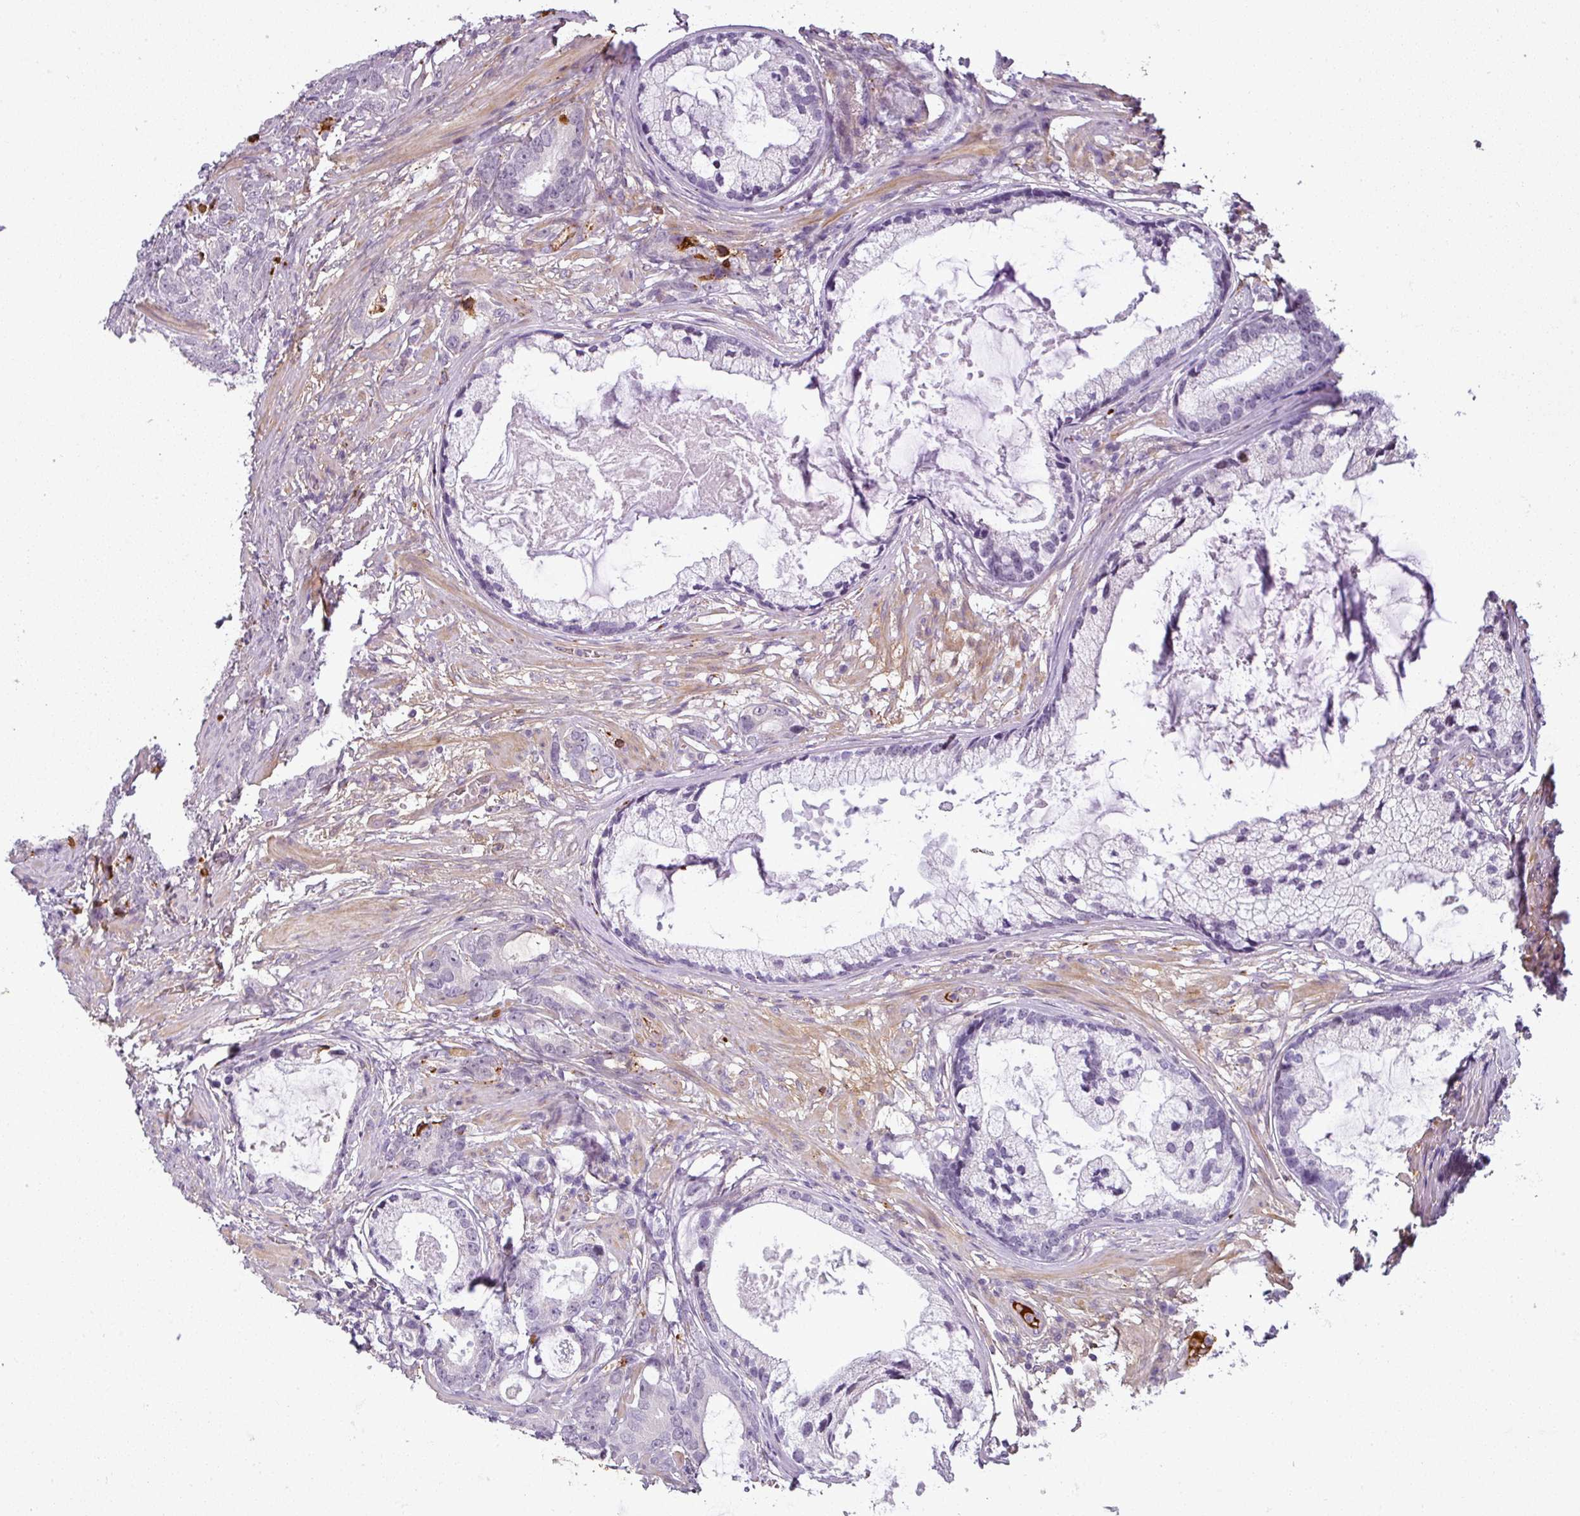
{"staining": {"intensity": "negative", "quantity": "none", "location": "none"}, "tissue": "prostate cancer", "cell_type": "Tumor cells", "image_type": "cancer", "snomed": [{"axis": "morphology", "description": "Adenocarcinoma, Low grade"}, {"axis": "topography", "description": "Prostate"}], "caption": "The photomicrograph displays no staining of tumor cells in prostate cancer.", "gene": "APOC1", "patient": {"sex": "male", "age": 71}}